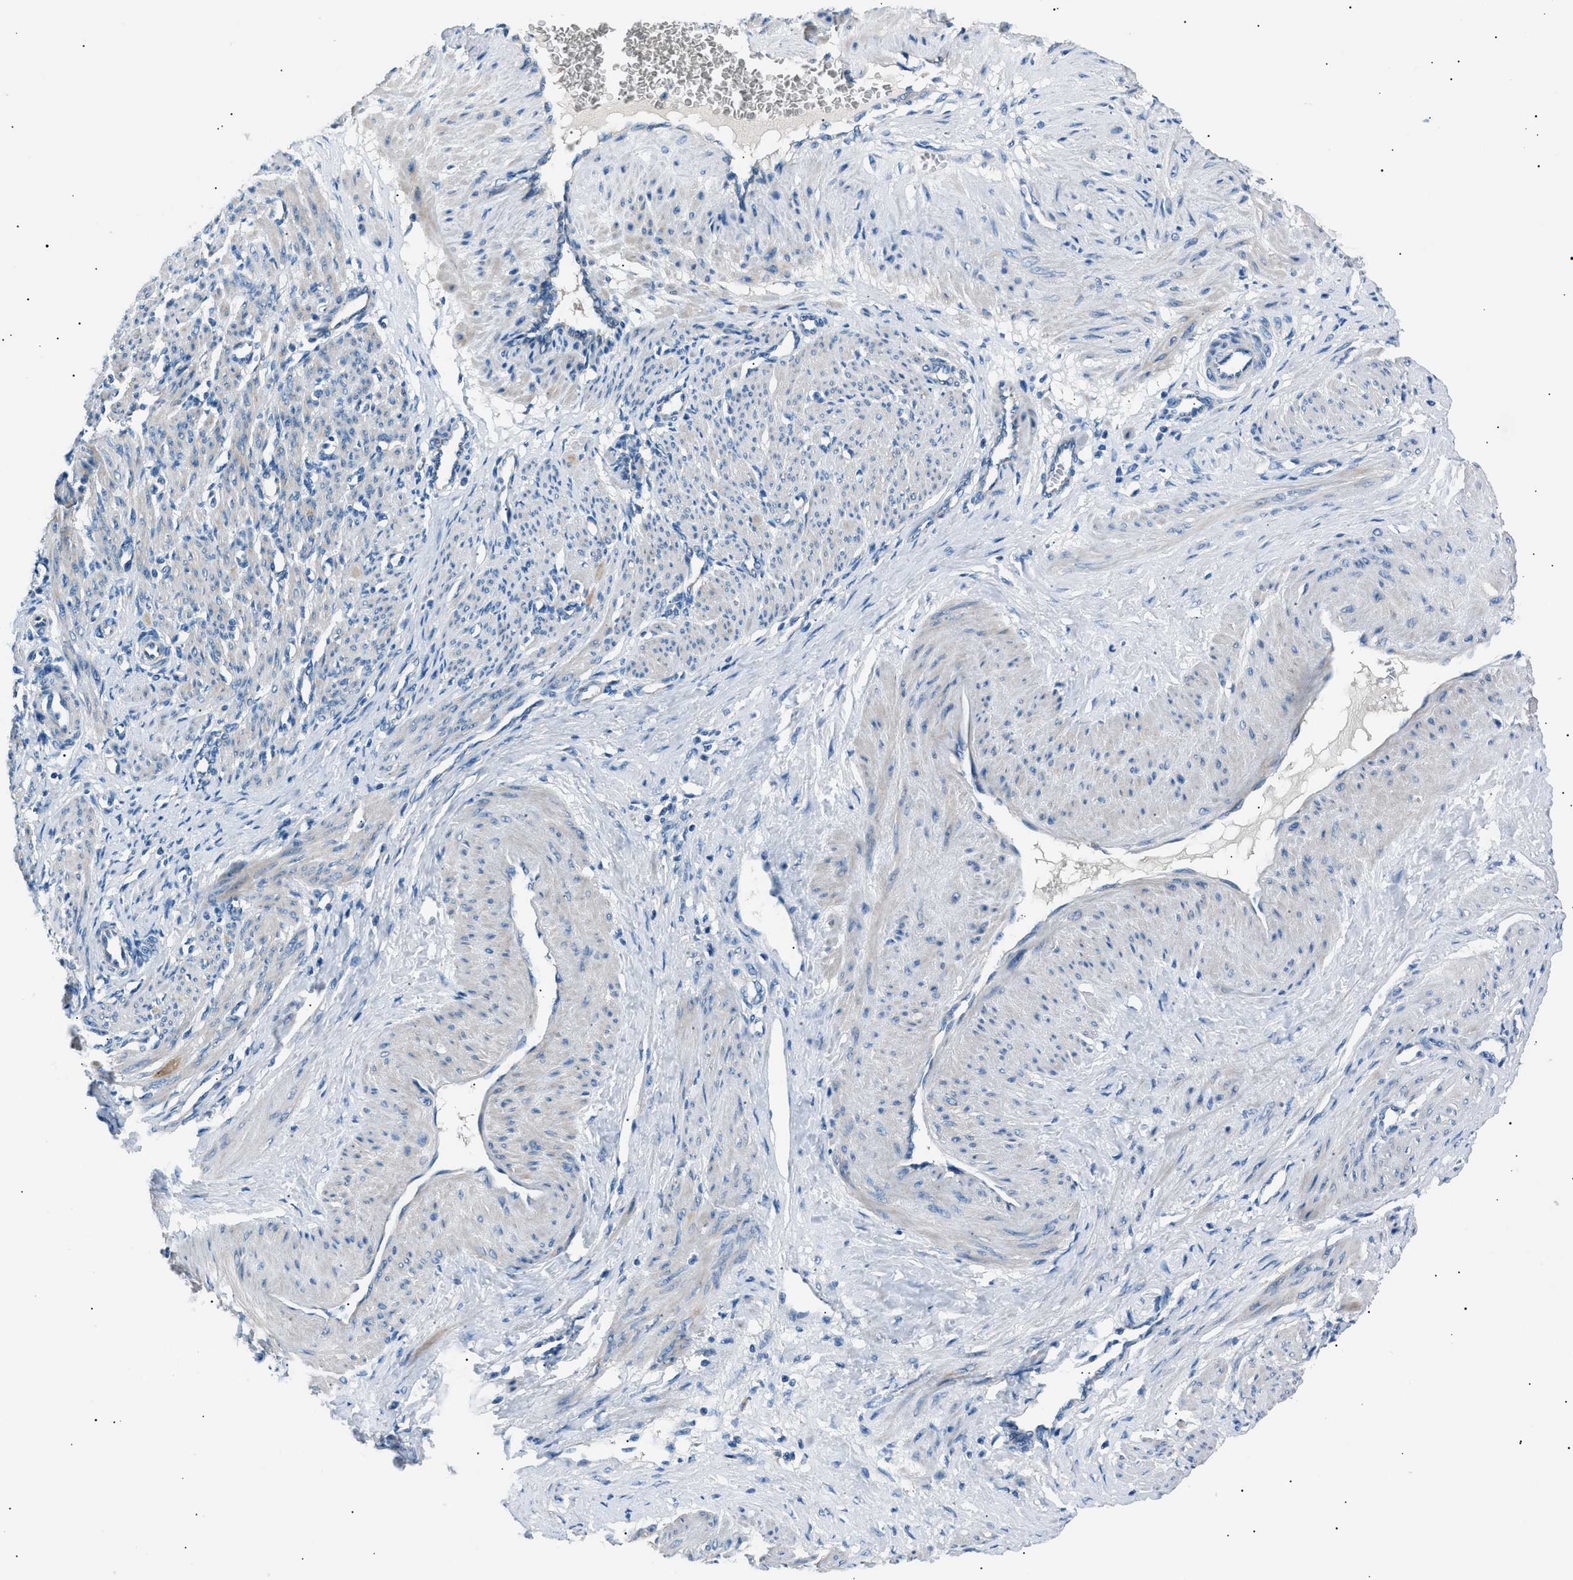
{"staining": {"intensity": "weak", "quantity": ">75%", "location": "cytoplasmic/membranous"}, "tissue": "smooth muscle", "cell_type": "Smooth muscle cells", "image_type": "normal", "snomed": [{"axis": "morphology", "description": "Normal tissue, NOS"}, {"axis": "topography", "description": "Endometrium"}], "caption": "Smooth muscle cells demonstrate low levels of weak cytoplasmic/membranous positivity in about >75% of cells in unremarkable human smooth muscle.", "gene": "LRRC37B", "patient": {"sex": "female", "age": 33}}